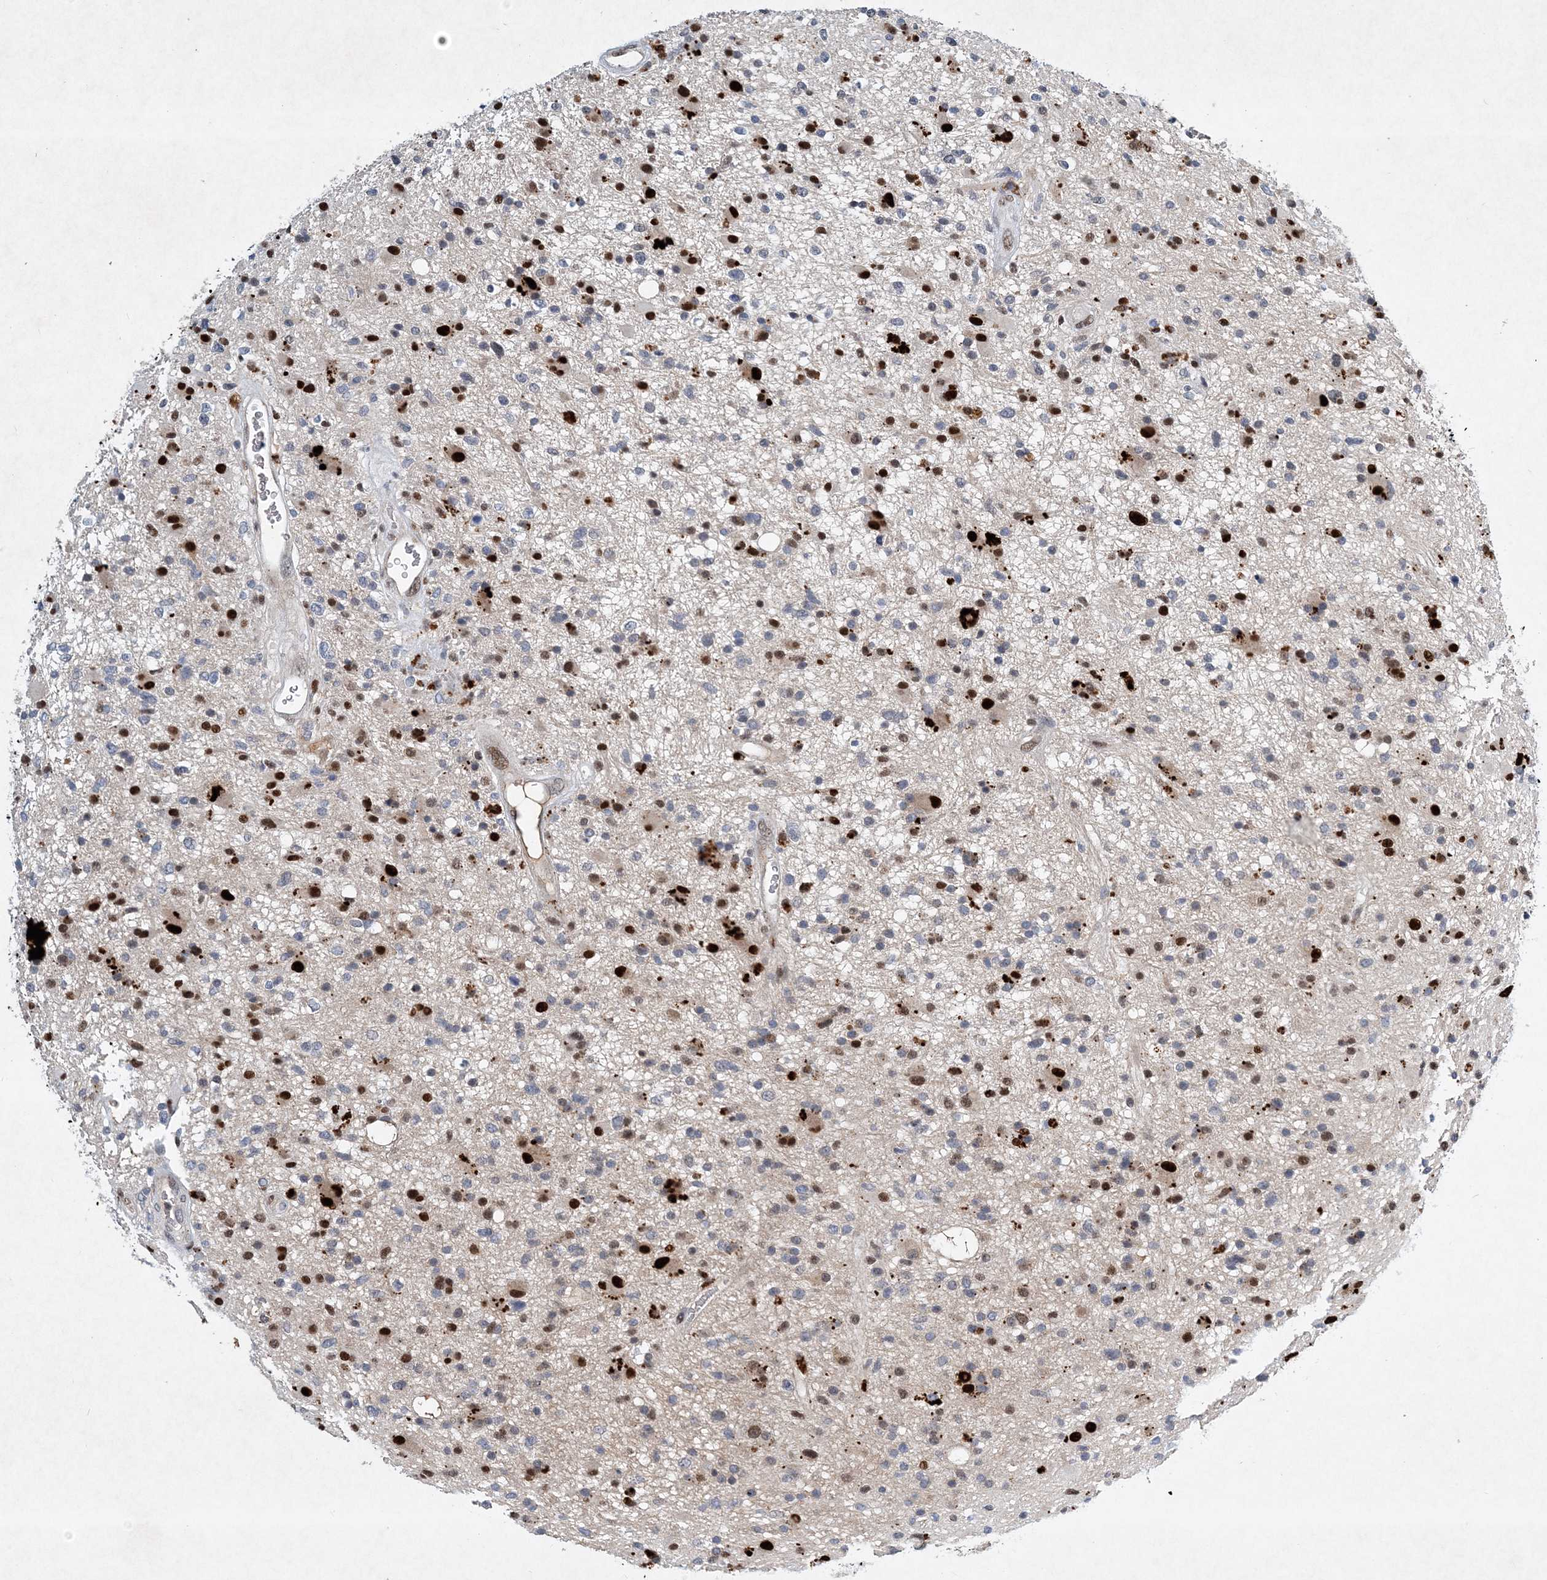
{"staining": {"intensity": "negative", "quantity": "none", "location": "none"}, "tissue": "glioma", "cell_type": "Tumor cells", "image_type": "cancer", "snomed": [{"axis": "morphology", "description": "Glioma, malignant, High grade"}, {"axis": "topography", "description": "Brain"}], "caption": "High power microscopy image of an immunohistochemistry photomicrograph of malignant glioma (high-grade), revealing no significant expression in tumor cells.", "gene": "KPNA4", "patient": {"sex": "male", "age": 33}}